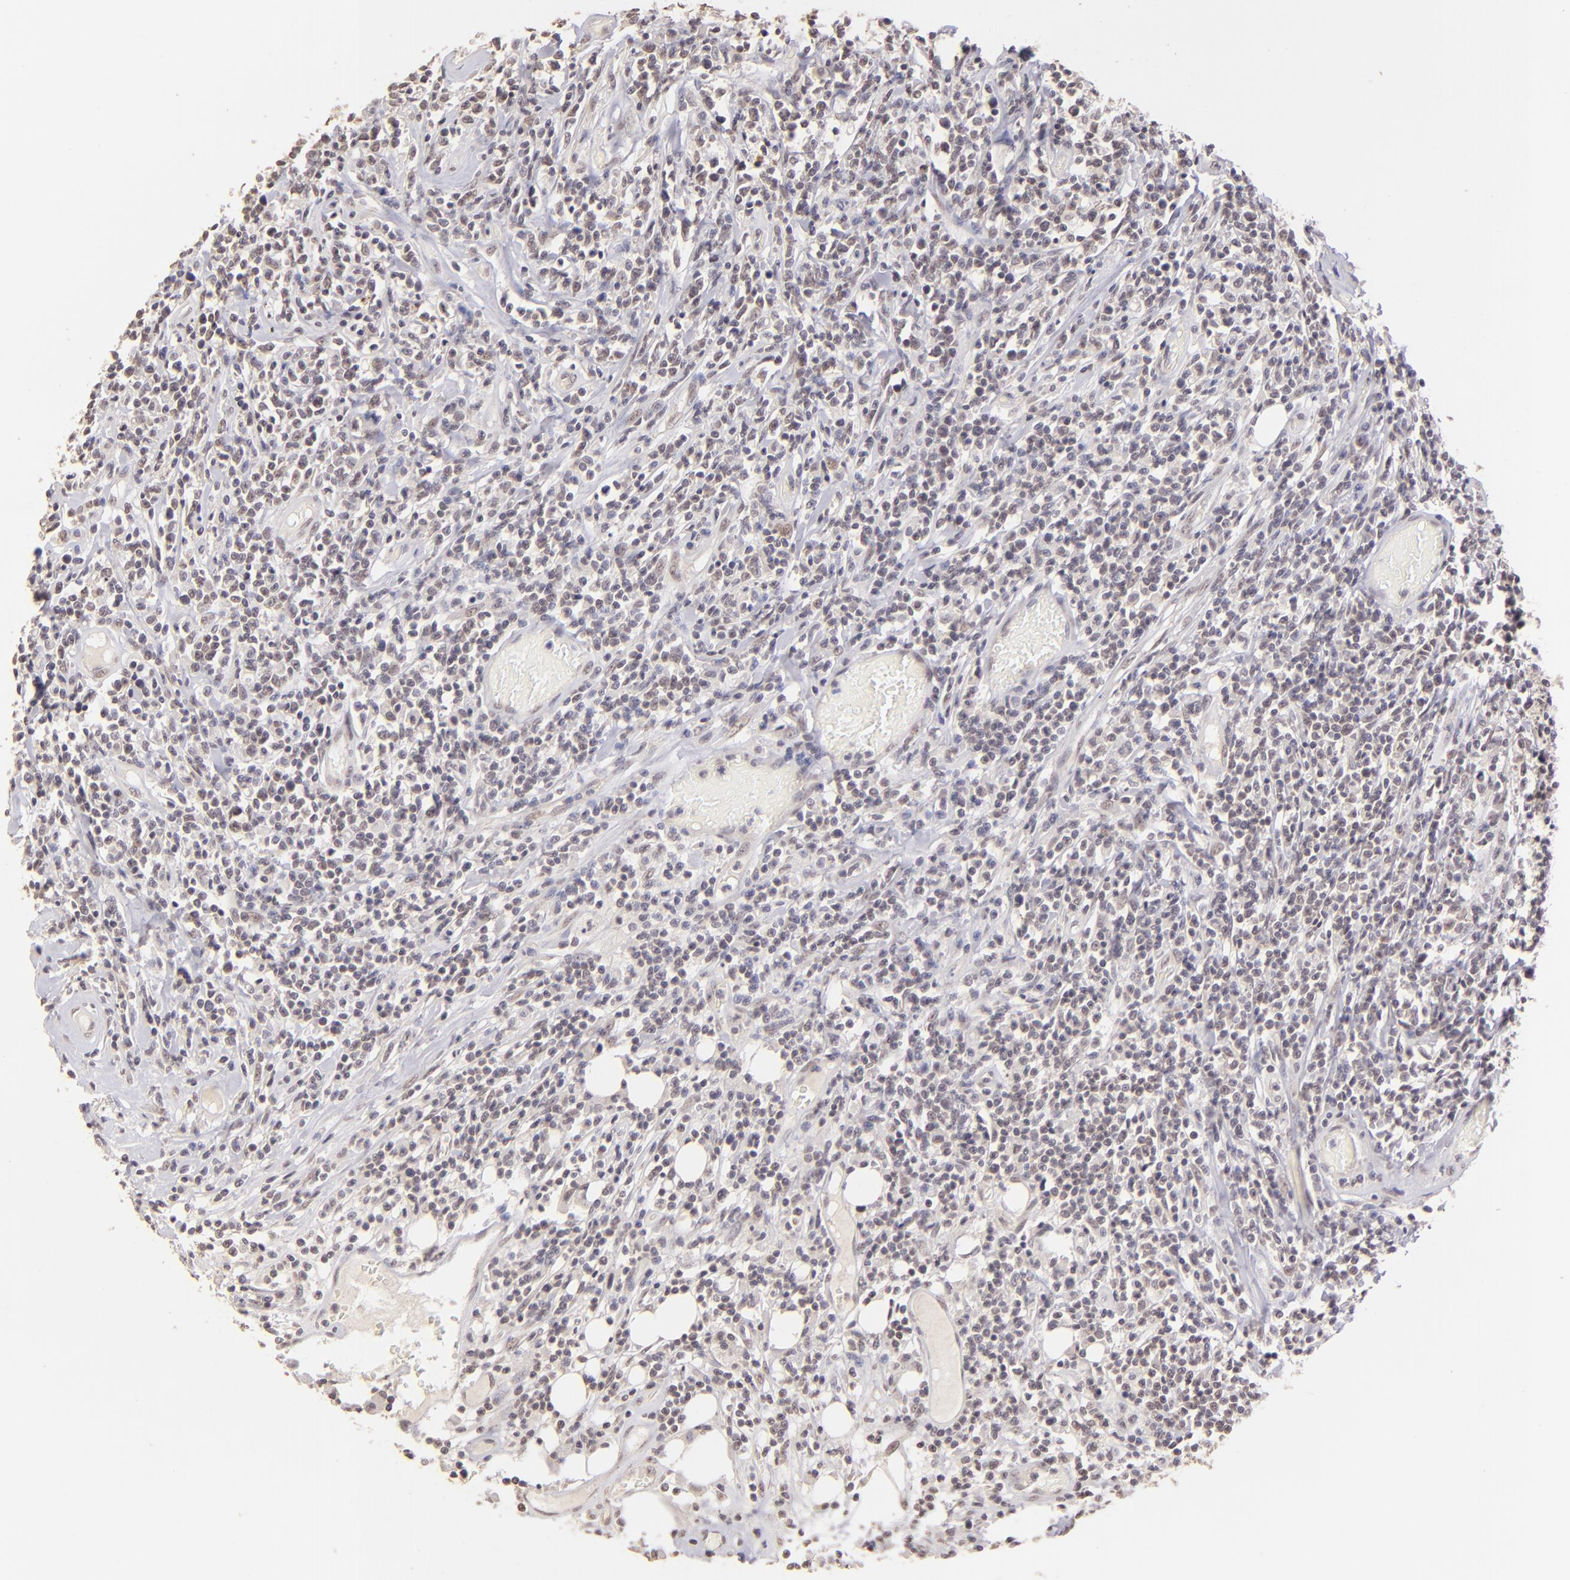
{"staining": {"intensity": "weak", "quantity": "<25%", "location": "cytoplasmic/membranous"}, "tissue": "lymphoma", "cell_type": "Tumor cells", "image_type": "cancer", "snomed": [{"axis": "morphology", "description": "Malignant lymphoma, non-Hodgkin's type, High grade"}, {"axis": "topography", "description": "Colon"}], "caption": "Tumor cells show no significant staining in lymphoma.", "gene": "CLDN1", "patient": {"sex": "male", "age": 82}}